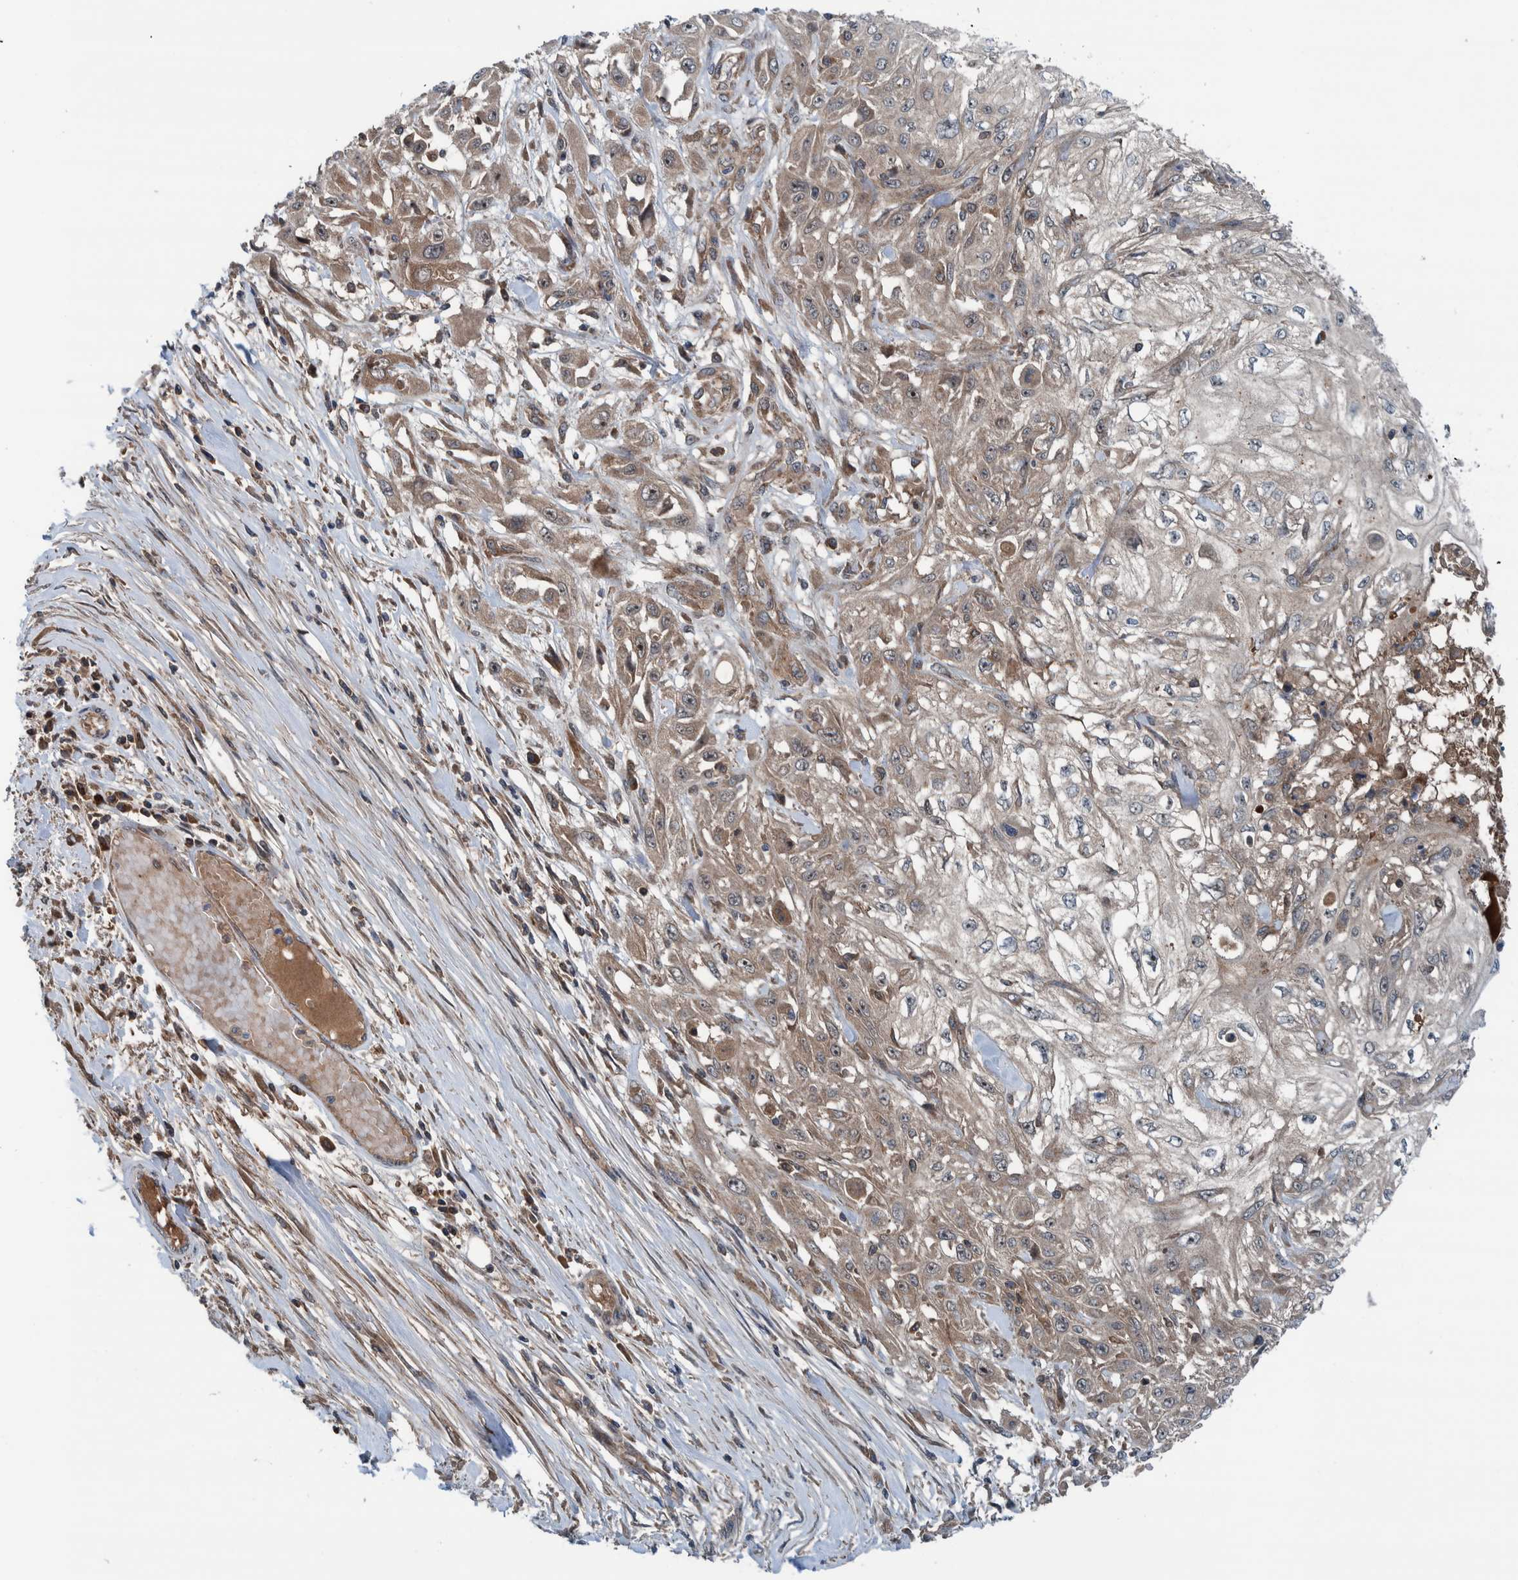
{"staining": {"intensity": "weak", "quantity": "25%-75%", "location": "cytoplasmic/membranous"}, "tissue": "skin cancer", "cell_type": "Tumor cells", "image_type": "cancer", "snomed": [{"axis": "morphology", "description": "Squamous cell carcinoma, NOS"}, {"axis": "morphology", "description": "Squamous cell carcinoma, metastatic, NOS"}, {"axis": "topography", "description": "Skin"}, {"axis": "topography", "description": "Lymph node"}], "caption": "An immunohistochemistry micrograph of neoplastic tissue is shown. Protein staining in brown highlights weak cytoplasmic/membranous positivity in skin metastatic squamous cell carcinoma within tumor cells. (Stains: DAB in brown, nuclei in blue, Microscopy: brightfield microscopy at high magnification).", "gene": "CUEDC1", "patient": {"sex": "male", "age": 75}}